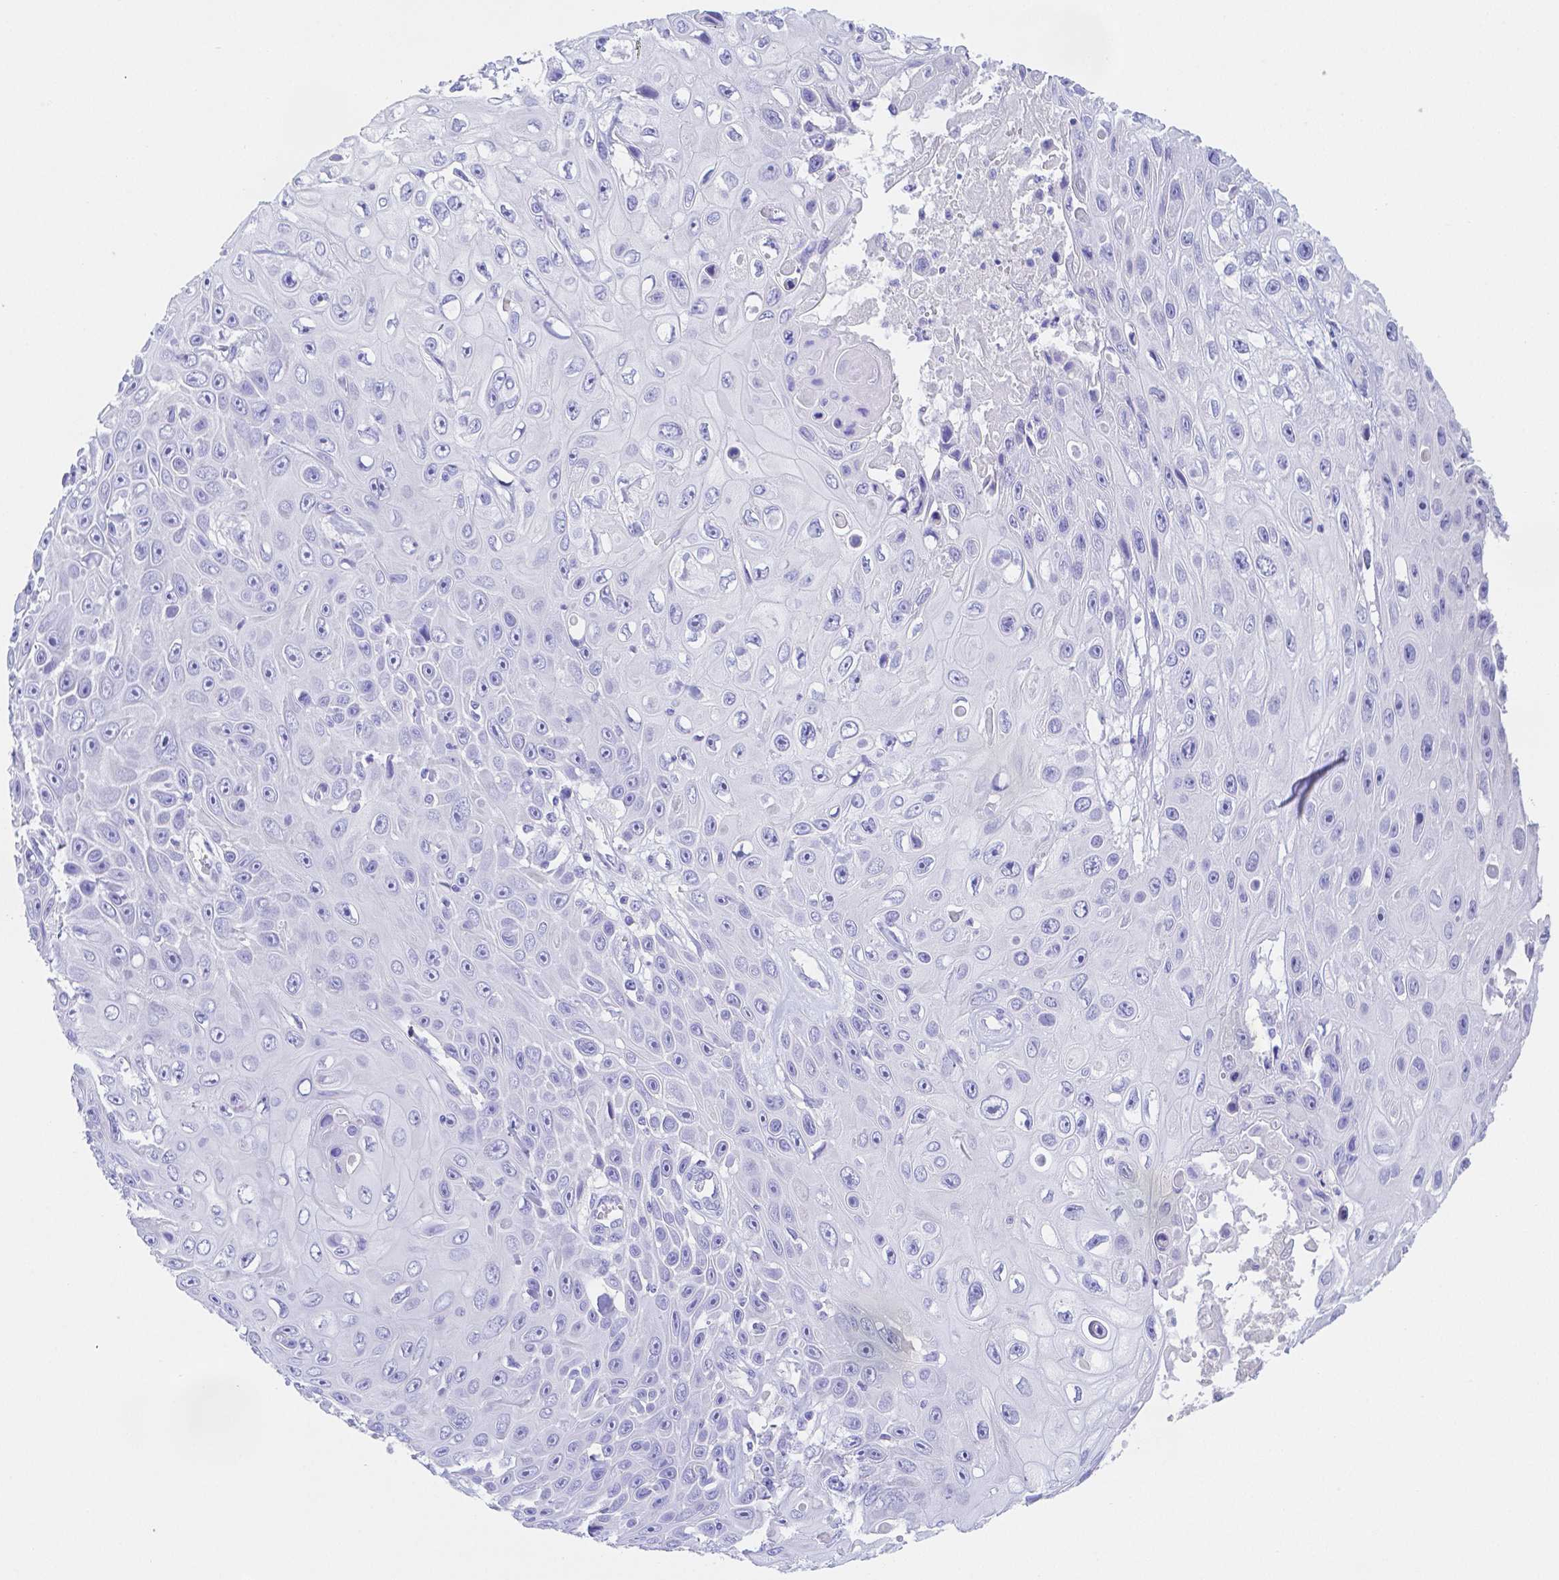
{"staining": {"intensity": "negative", "quantity": "none", "location": "none"}, "tissue": "skin cancer", "cell_type": "Tumor cells", "image_type": "cancer", "snomed": [{"axis": "morphology", "description": "Squamous cell carcinoma, NOS"}, {"axis": "topography", "description": "Skin"}], "caption": "Photomicrograph shows no significant protein staining in tumor cells of squamous cell carcinoma (skin).", "gene": "ZG16B", "patient": {"sex": "male", "age": 82}}